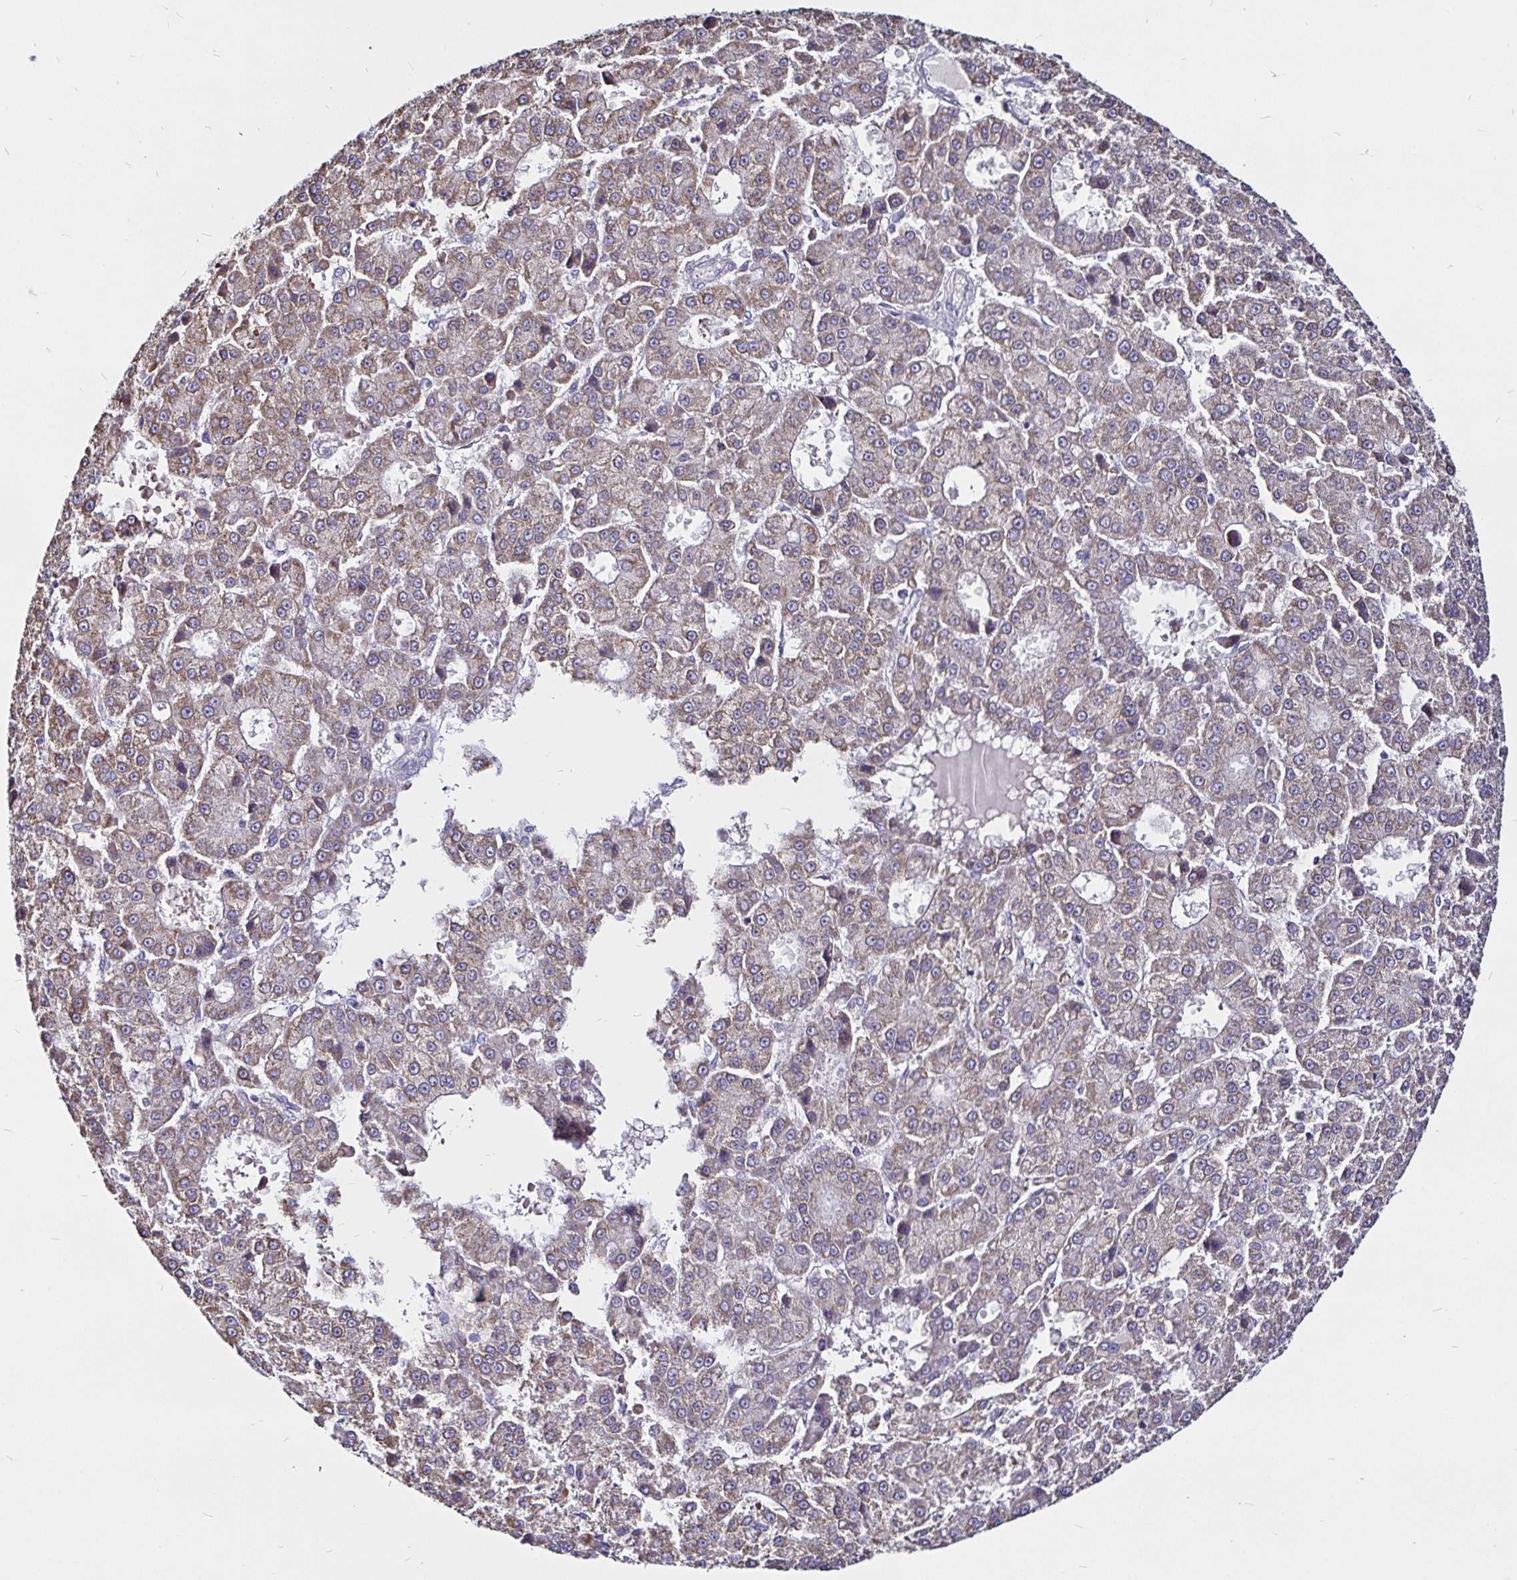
{"staining": {"intensity": "weak", "quantity": "25%-75%", "location": "cytoplasmic/membranous"}, "tissue": "liver cancer", "cell_type": "Tumor cells", "image_type": "cancer", "snomed": [{"axis": "morphology", "description": "Carcinoma, Hepatocellular, NOS"}, {"axis": "topography", "description": "Liver"}], "caption": "Immunohistochemical staining of human hepatocellular carcinoma (liver) demonstrates weak cytoplasmic/membranous protein expression in about 25%-75% of tumor cells. The protein of interest is stained brown, and the nuclei are stained in blue (DAB IHC with brightfield microscopy, high magnification).", "gene": "PGAM2", "patient": {"sex": "male", "age": 70}}